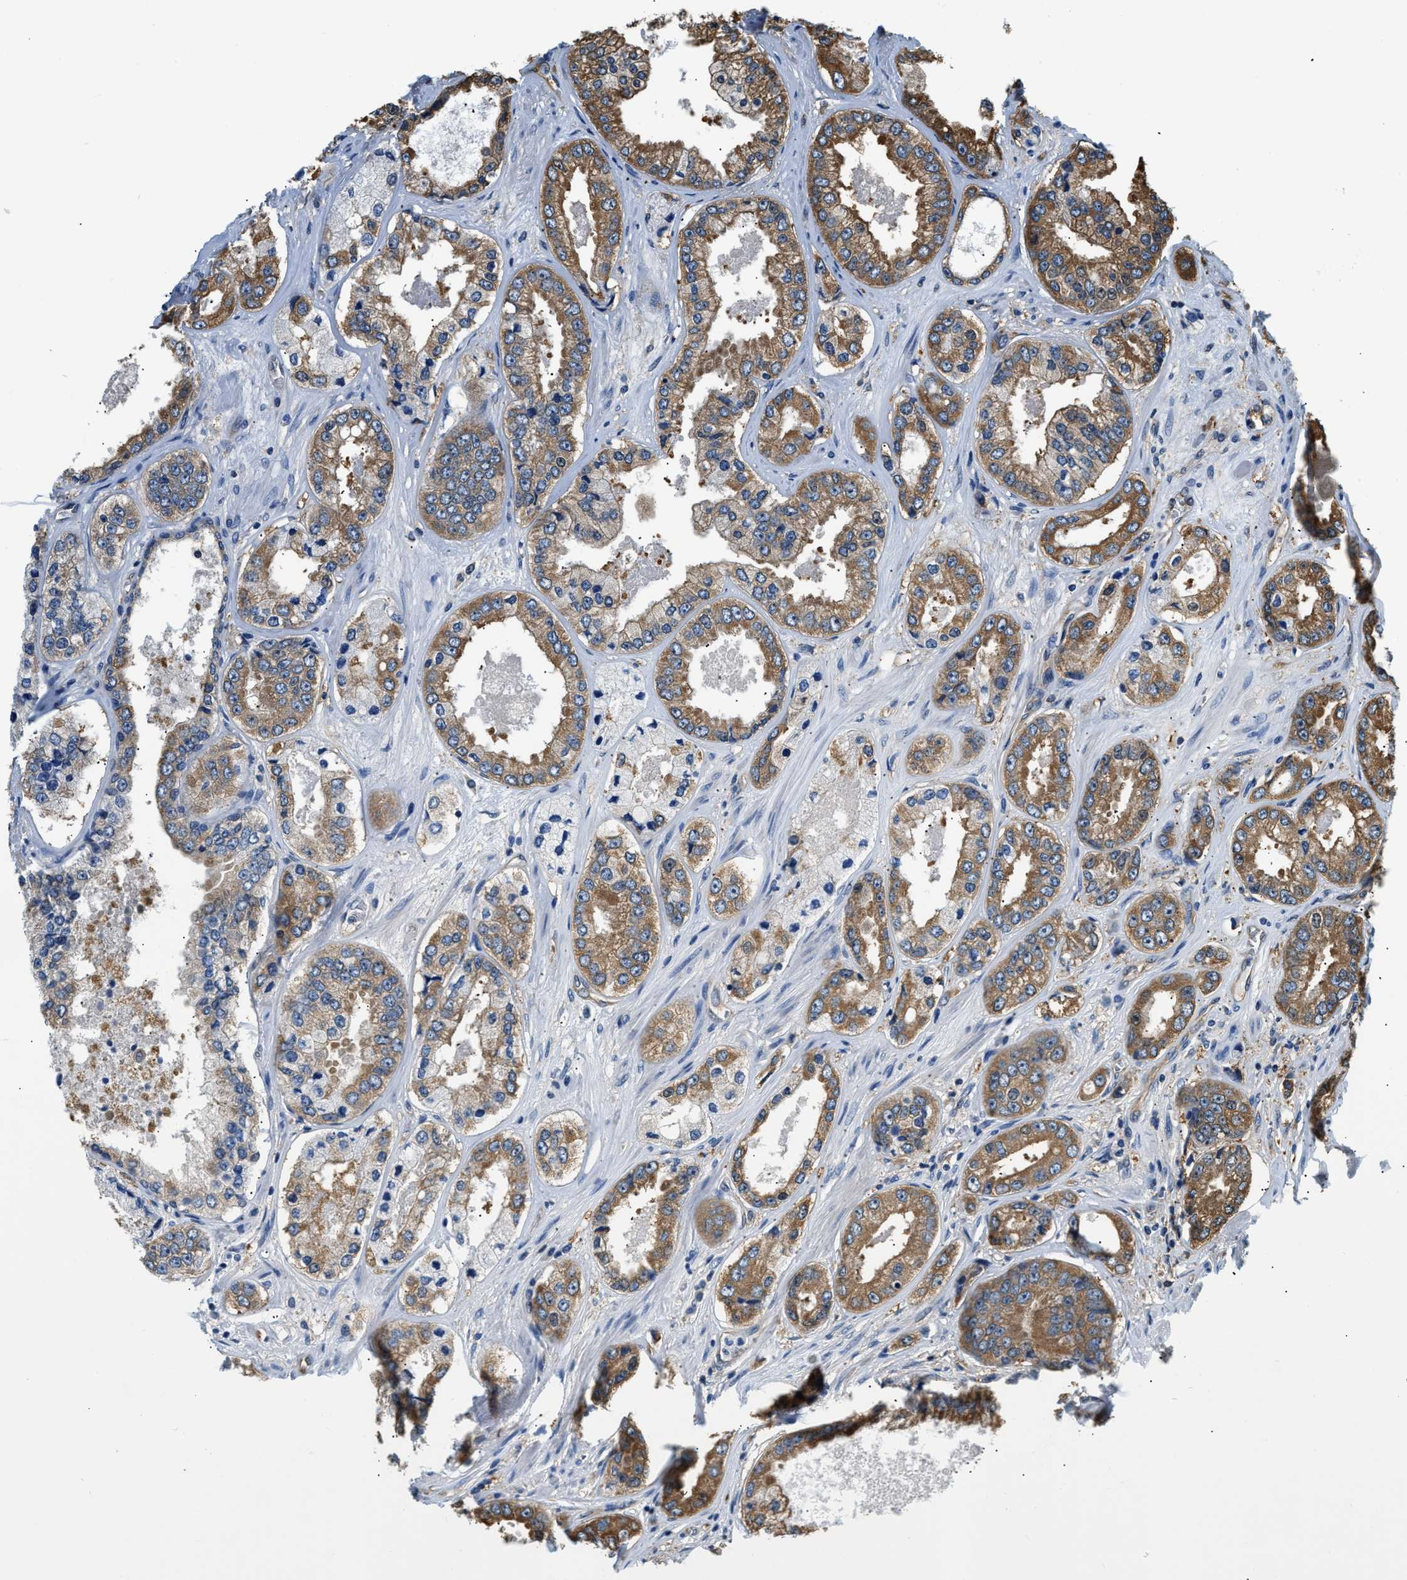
{"staining": {"intensity": "moderate", "quantity": ">75%", "location": "cytoplasmic/membranous"}, "tissue": "prostate cancer", "cell_type": "Tumor cells", "image_type": "cancer", "snomed": [{"axis": "morphology", "description": "Adenocarcinoma, High grade"}, {"axis": "topography", "description": "Prostate"}], "caption": "Prostate adenocarcinoma (high-grade) was stained to show a protein in brown. There is medium levels of moderate cytoplasmic/membranous staining in about >75% of tumor cells.", "gene": "PPP2R1B", "patient": {"sex": "male", "age": 61}}